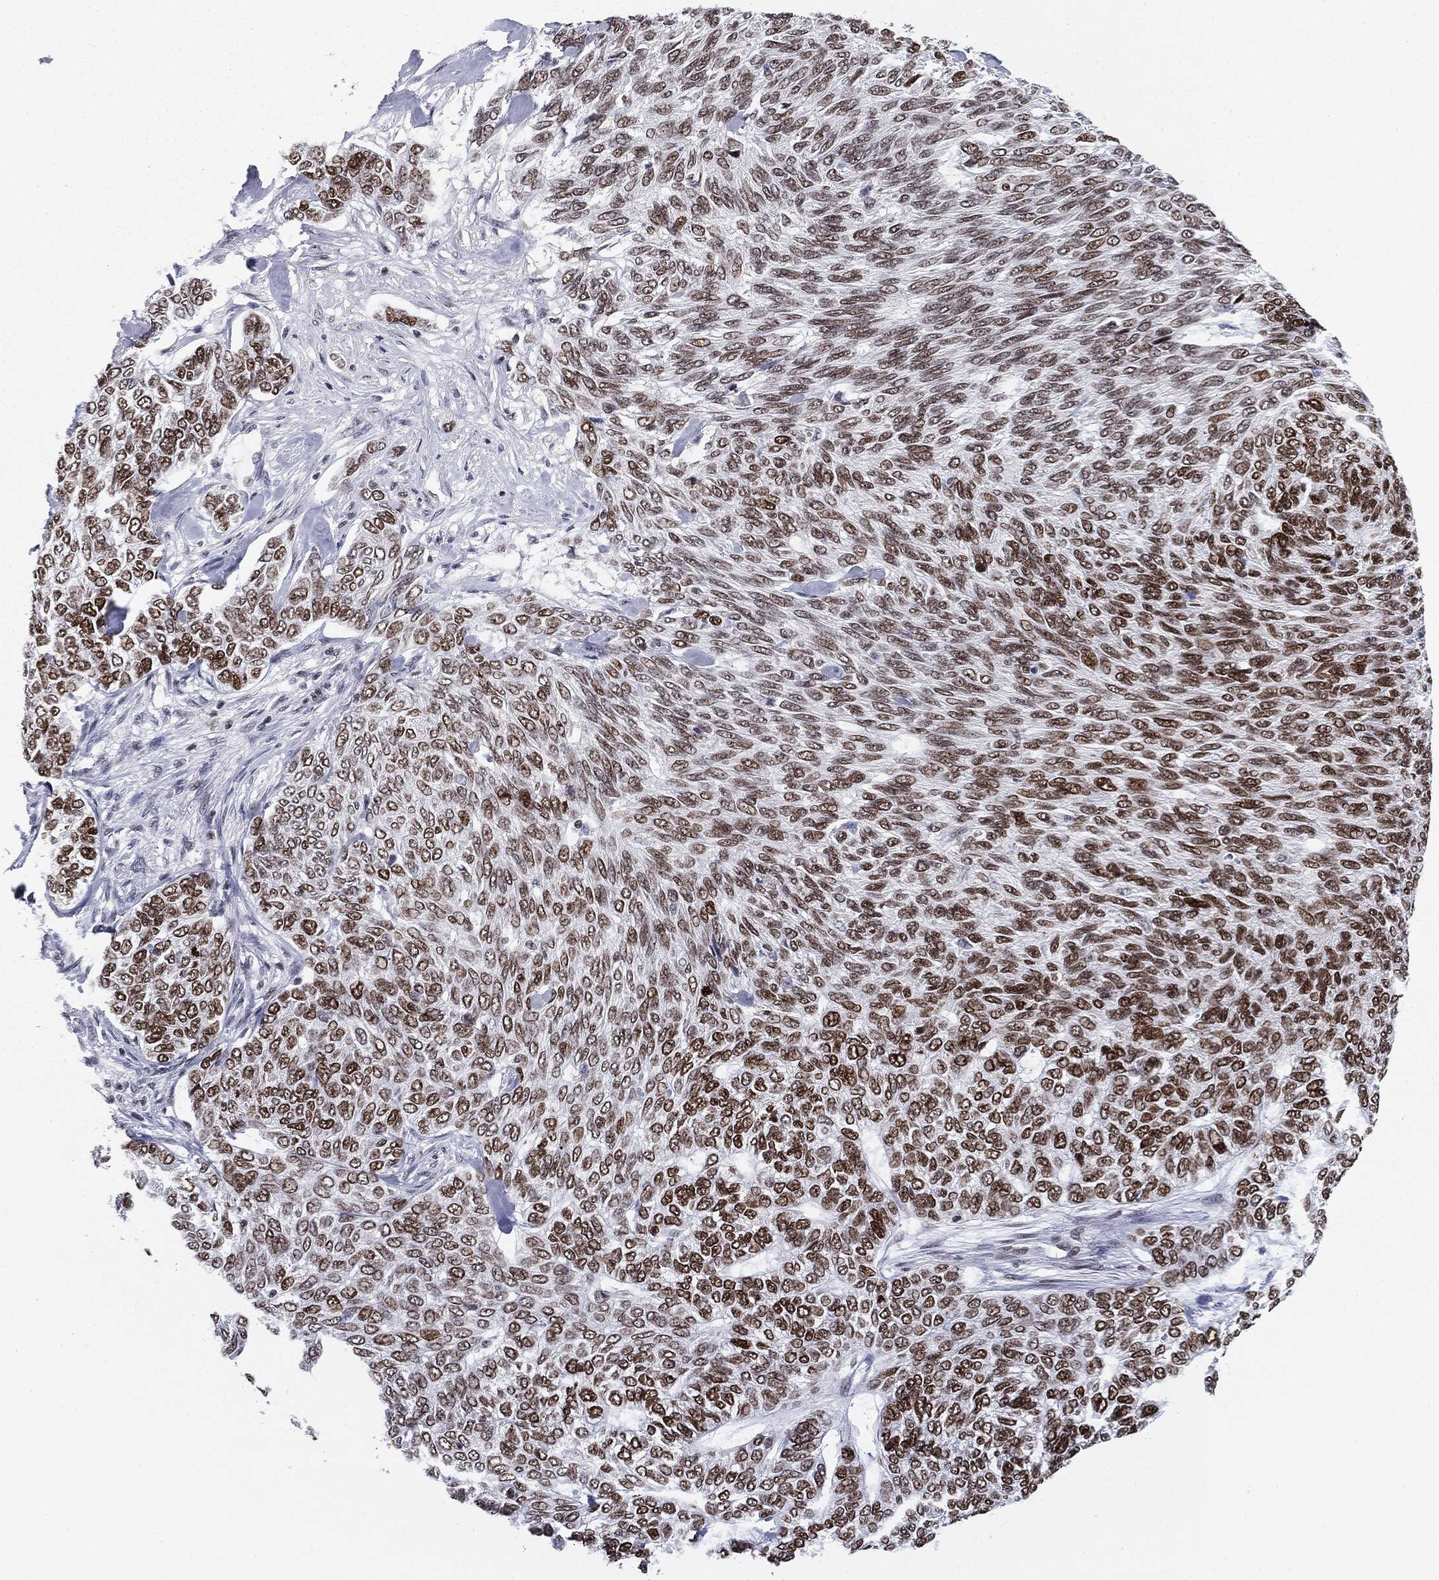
{"staining": {"intensity": "strong", "quantity": ">75%", "location": "nuclear"}, "tissue": "skin cancer", "cell_type": "Tumor cells", "image_type": "cancer", "snomed": [{"axis": "morphology", "description": "Basal cell carcinoma"}, {"axis": "topography", "description": "Skin"}], "caption": "Skin cancer stained with DAB (3,3'-diaminobenzidine) immunohistochemistry reveals high levels of strong nuclear staining in about >75% of tumor cells.", "gene": "MDC1", "patient": {"sex": "female", "age": 65}}